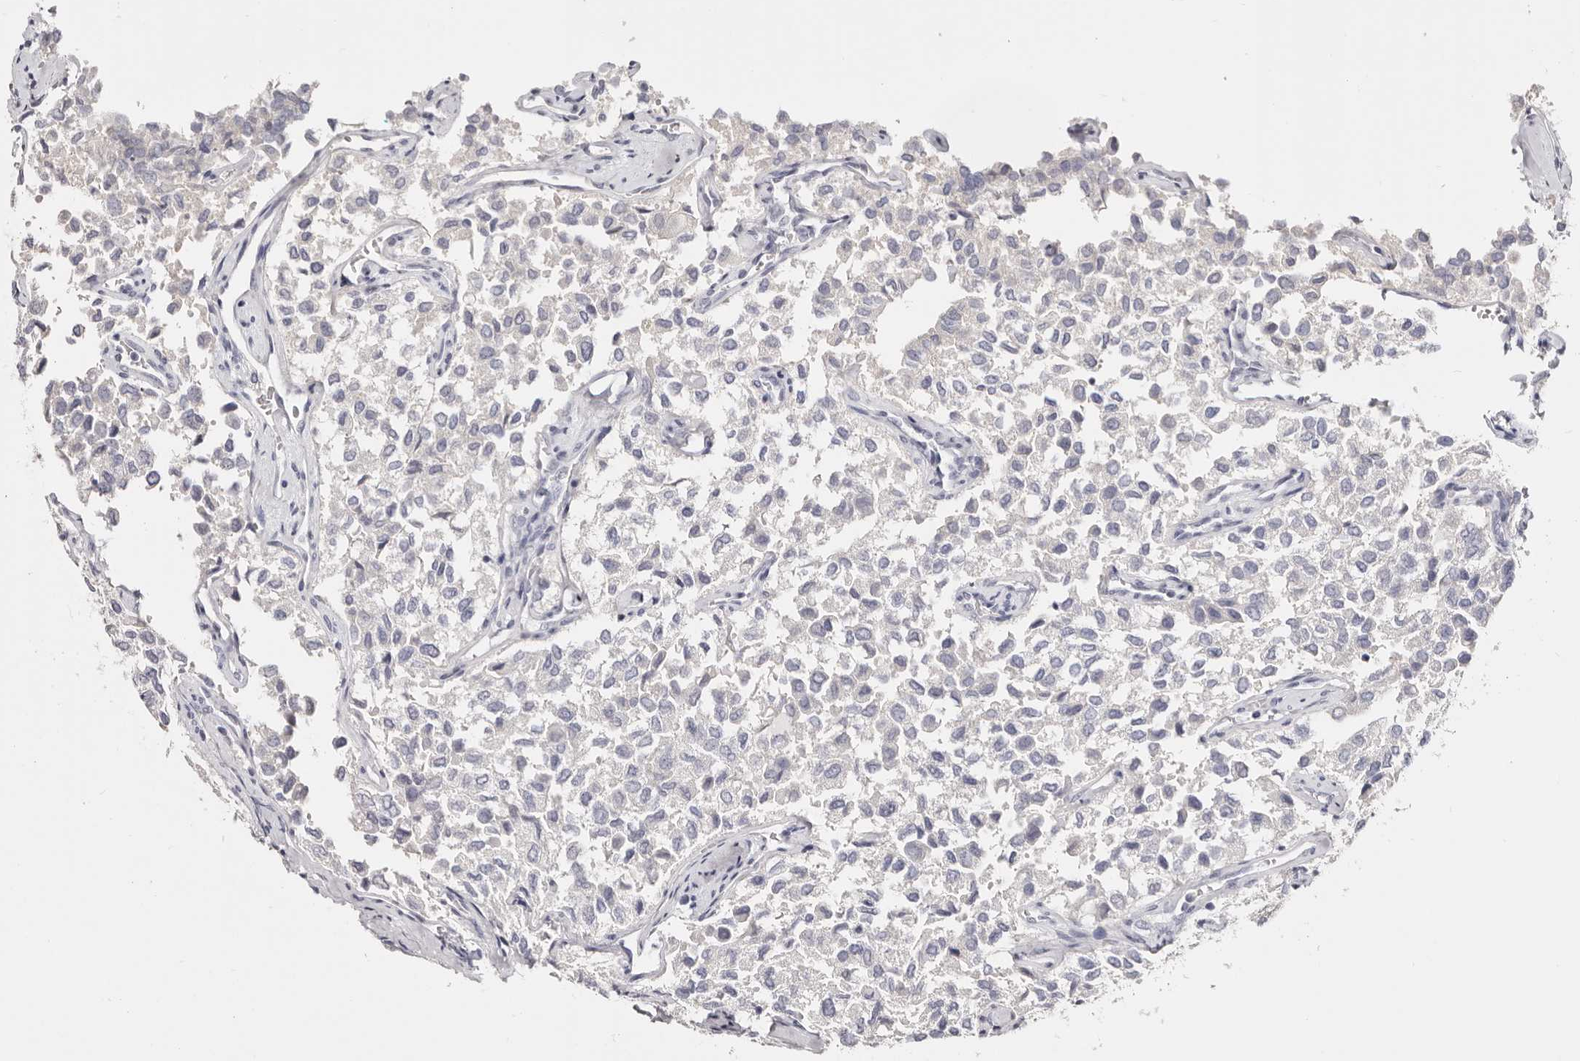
{"staining": {"intensity": "negative", "quantity": "none", "location": "none"}, "tissue": "thyroid cancer", "cell_type": "Tumor cells", "image_type": "cancer", "snomed": [{"axis": "morphology", "description": "Follicular adenoma carcinoma, NOS"}, {"axis": "topography", "description": "Thyroid gland"}], "caption": "Tumor cells show no significant protein staining in thyroid cancer.", "gene": "AKNAD1", "patient": {"sex": "male", "age": 75}}